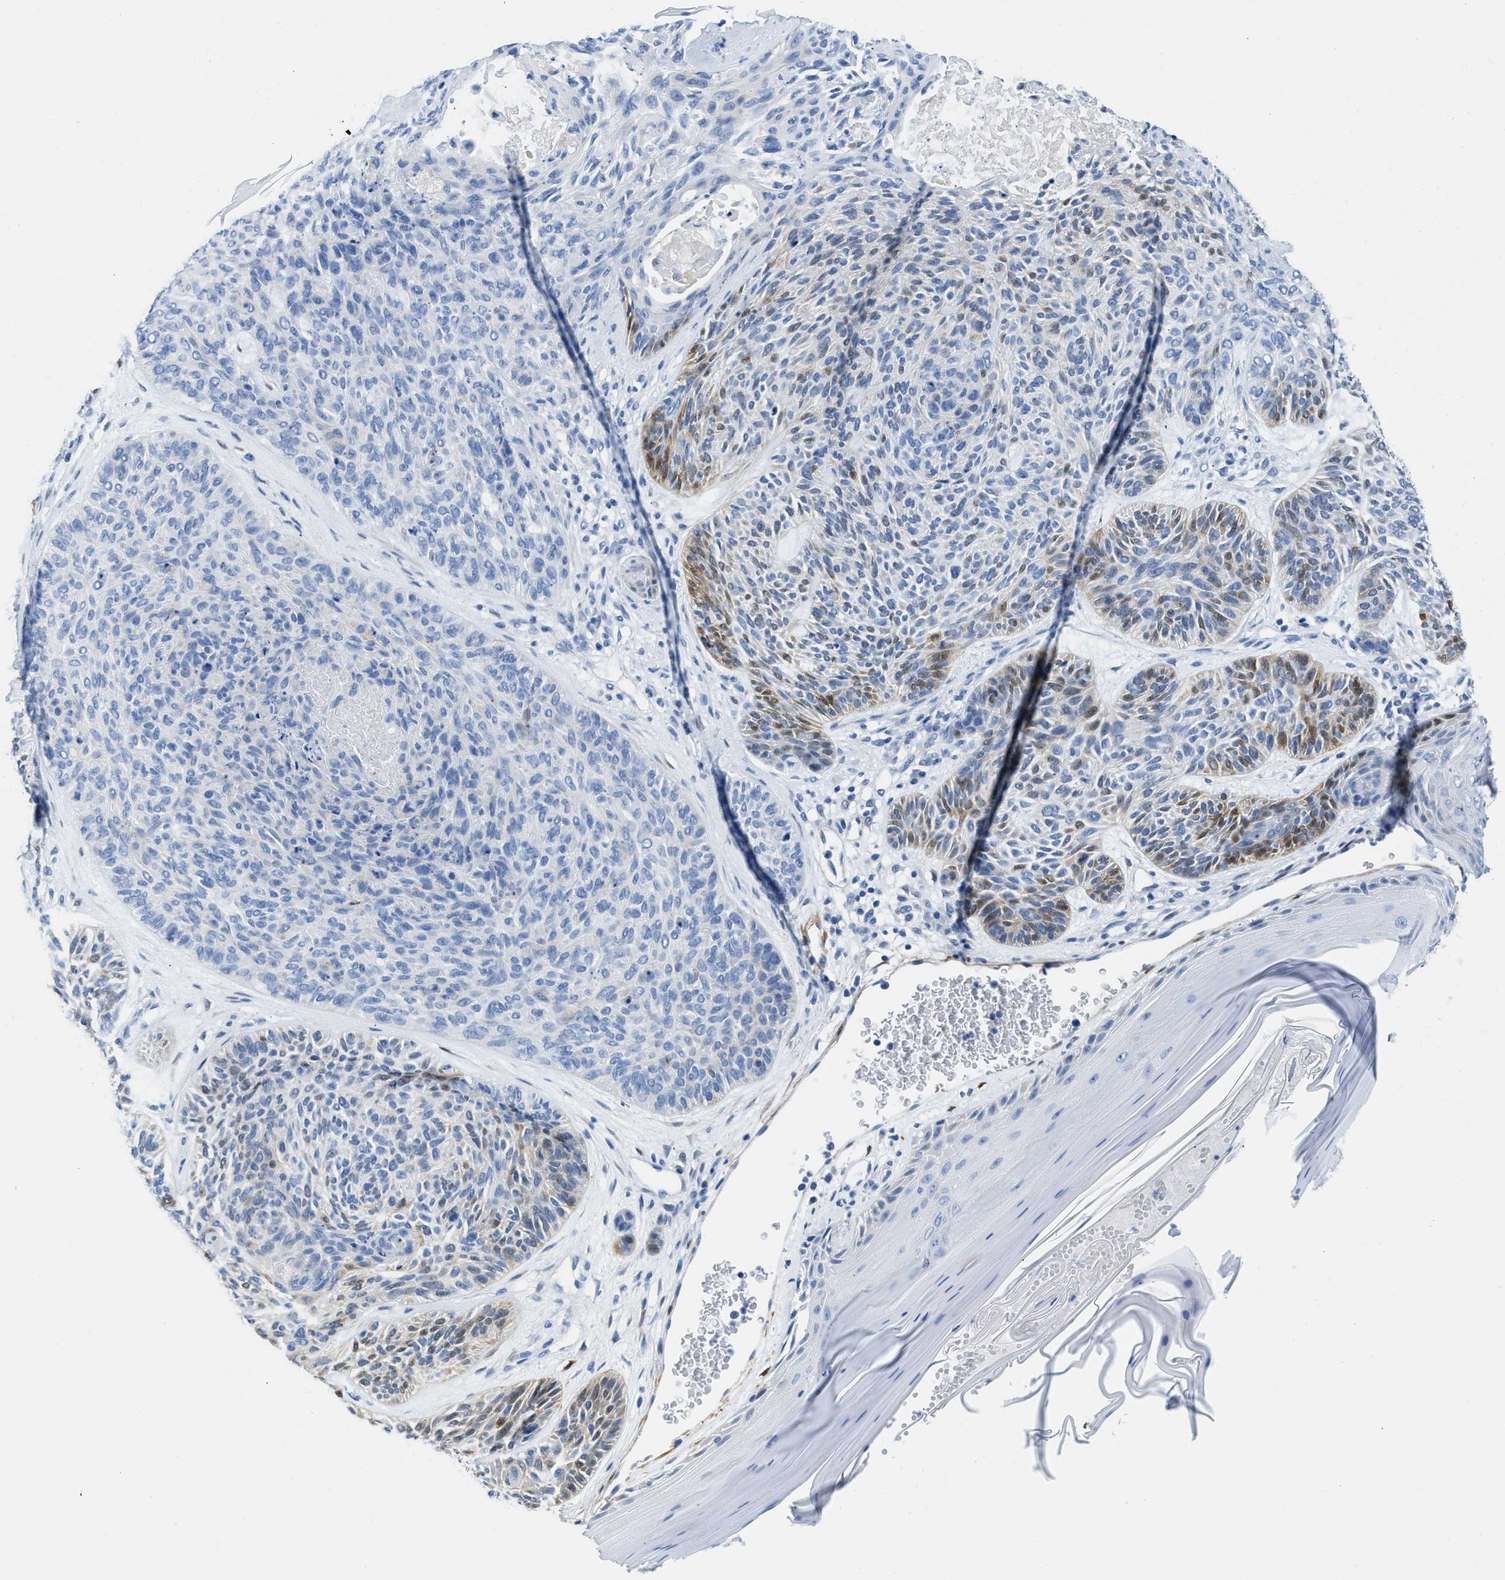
{"staining": {"intensity": "weak", "quantity": "25%-75%", "location": "cytoplasmic/membranous,nuclear"}, "tissue": "skin cancer", "cell_type": "Tumor cells", "image_type": "cancer", "snomed": [{"axis": "morphology", "description": "Basal cell carcinoma"}, {"axis": "topography", "description": "Skin"}], "caption": "High-magnification brightfield microscopy of skin cancer (basal cell carcinoma) stained with DAB (3,3'-diaminobenzidine) (brown) and counterstained with hematoxylin (blue). tumor cells exhibit weak cytoplasmic/membranous and nuclear expression is seen in about25%-75% of cells. Ihc stains the protein in brown and the nuclei are stained blue.", "gene": "NKAIN3", "patient": {"sex": "male", "age": 55}}